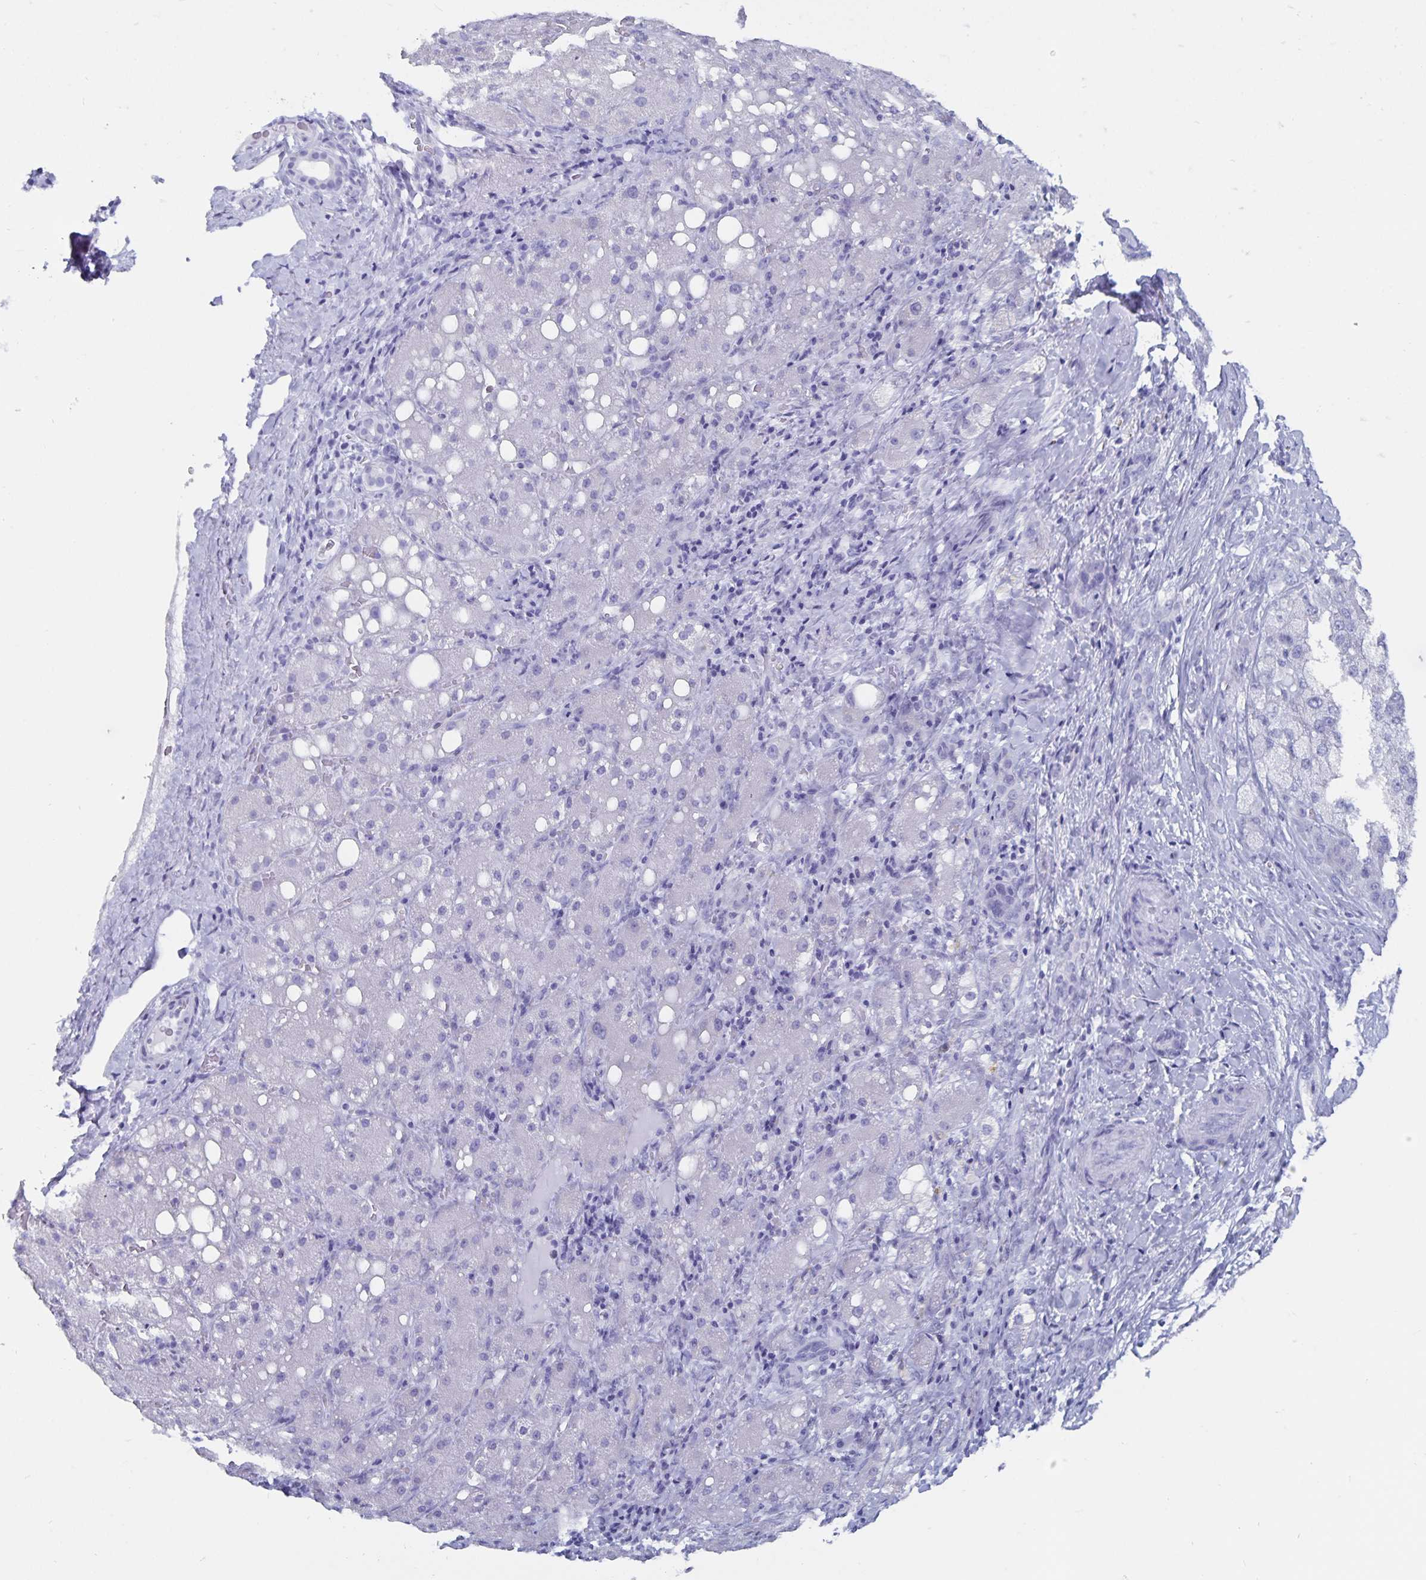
{"staining": {"intensity": "negative", "quantity": "none", "location": "none"}, "tissue": "liver cancer", "cell_type": "Tumor cells", "image_type": "cancer", "snomed": [{"axis": "morphology", "description": "Carcinoma, Hepatocellular, NOS"}, {"axis": "topography", "description": "Liver"}], "caption": "A micrograph of liver cancer (hepatocellular carcinoma) stained for a protein demonstrates no brown staining in tumor cells.", "gene": "C19orf73", "patient": {"sex": "male", "age": 67}}